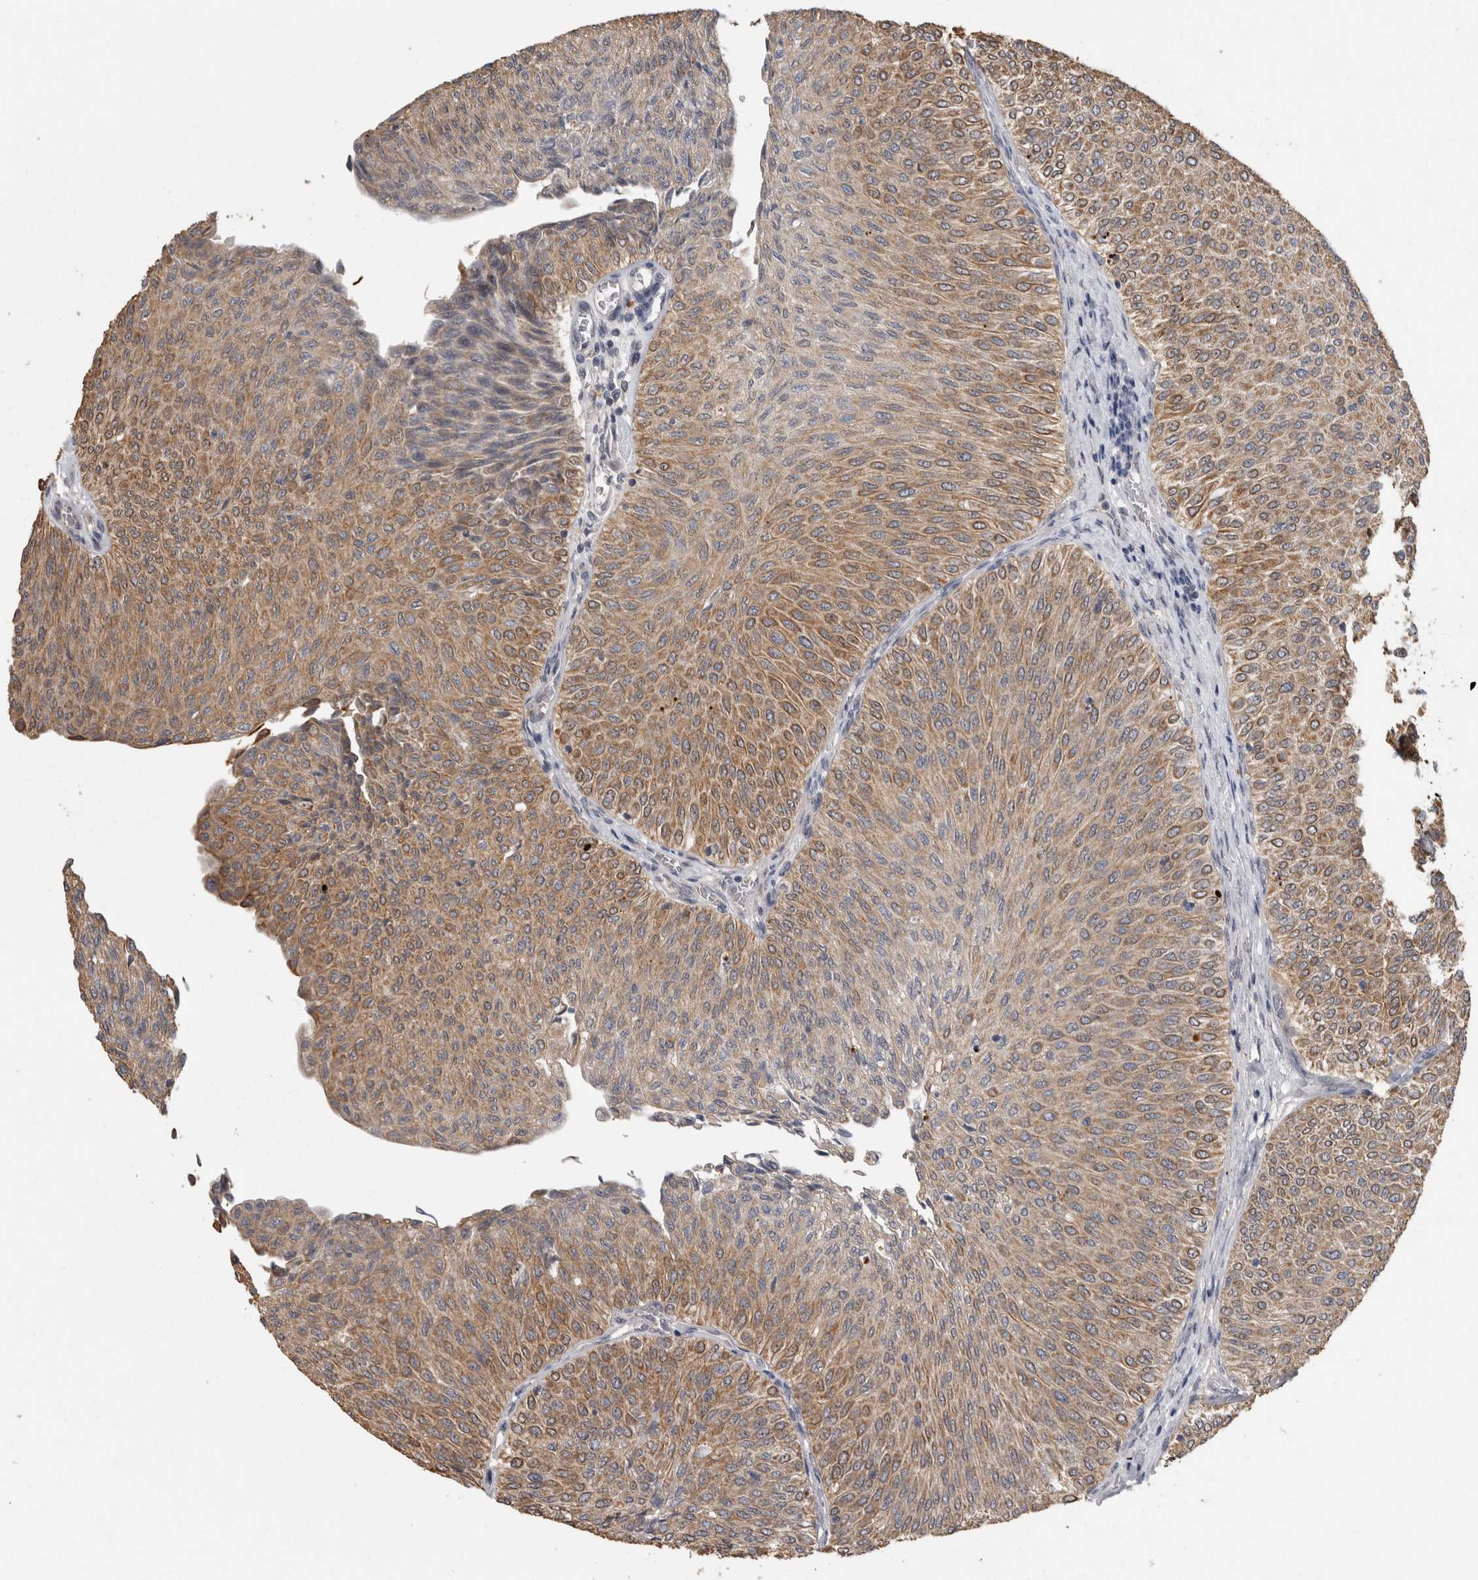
{"staining": {"intensity": "moderate", "quantity": "25%-75%", "location": "cytoplasmic/membranous"}, "tissue": "urothelial cancer", "cell_type": "Tumor cells", "image_type": "cancer", "snomed": [{"axis": "morphology", "description": "Urothelial carcinoma, Low grade"}, {"axis": "topography", "description": "Urinary bladder"}], "caption": "A brown stain labels moderate cytoplasmic/membranous expression of a protein in urothelial carcinoma (low-grade) tumor cells. Immunohistochemistry stains the protein in brown and the nuclei are stained blue.", "gene": "RHPN1", "patient": {"sex": "male", "age": 78}}